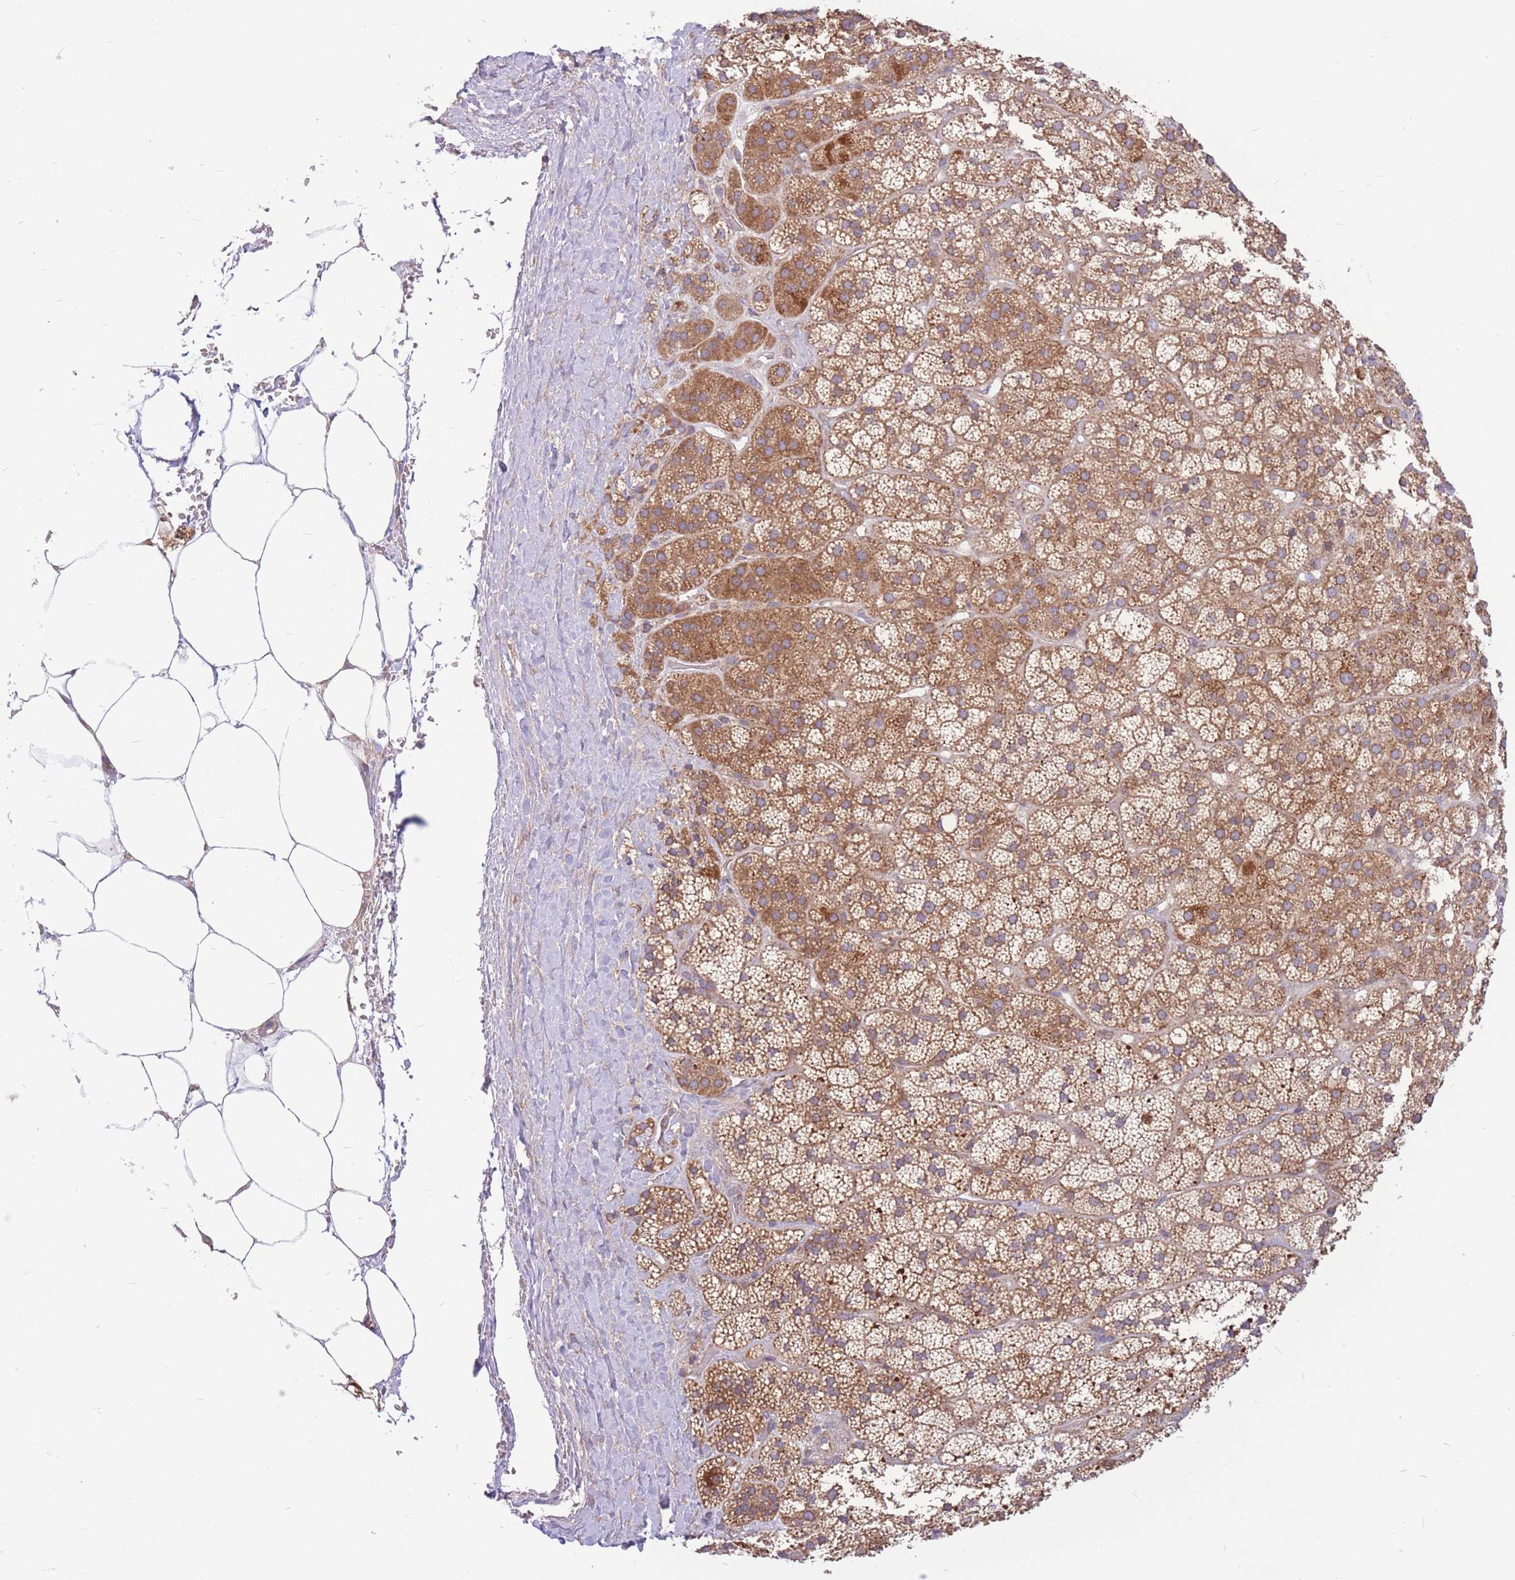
{"staining": {"intensity": "moderate", "quantity": "25%-75%", "location": "cytoplasmic/membranous"}, "tissue": "adrenal gland", "cell_type": "Glandular cells", "image_type": "normal", "snomed": [{"axis": "morphology", "description": "Normal tissue, NOS"}, {"axis": "topography", "description": "Adrenal gland"}], "caption": "Adrenal gland stained for a protein (brown) shows moderate cytoplasmic/membranous positive positivity in about 25%-75% of glandular cells.", "gene": "GMNN", "patient": {"sex": "female", "age": 70}}